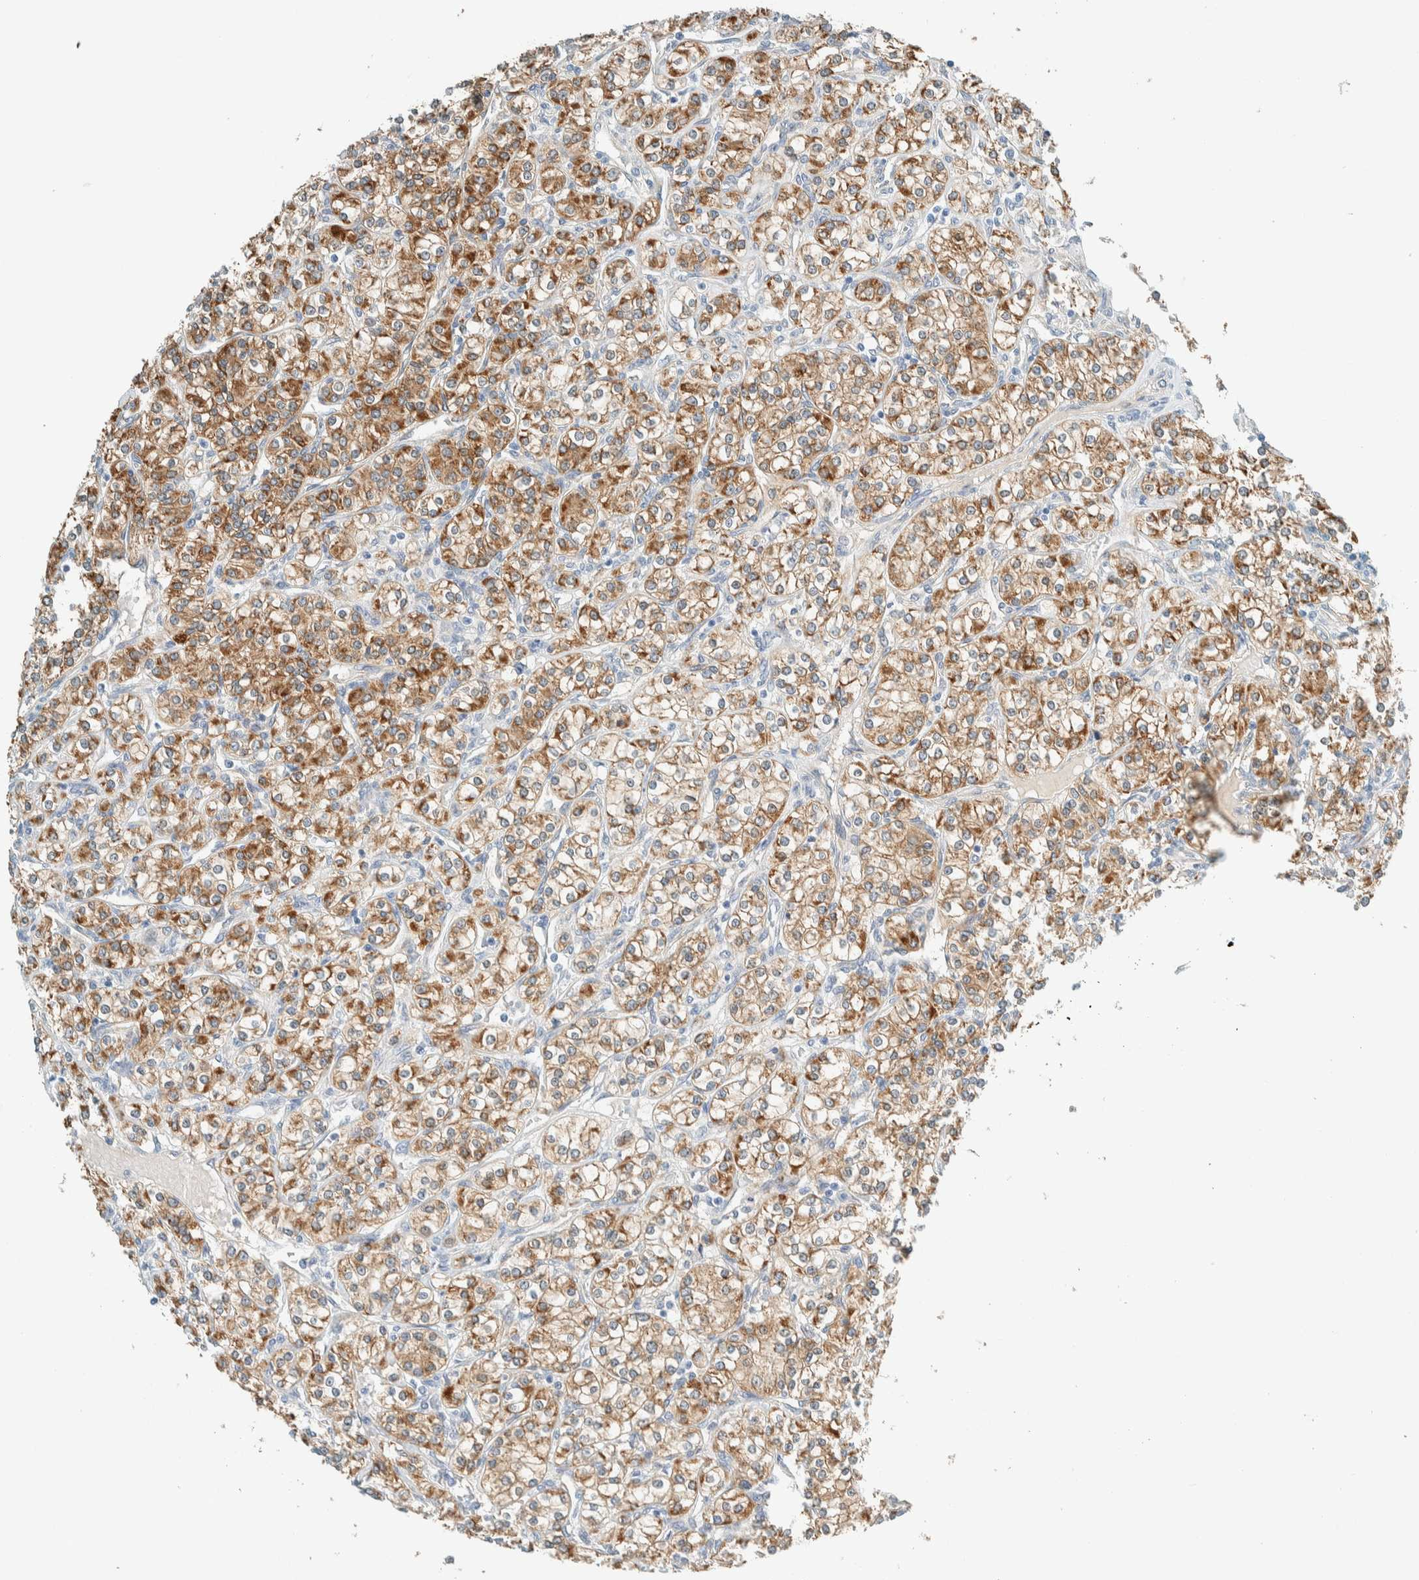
{"staining": {"intensity": "moderate", "quantity": ">75%", "location": "cytoplasmic/membranous"}, "tissue": "renal cancer", "cell_type": "Tumor cells", "image_type": "cancer", "snomed": [{"axis": "morphology", "description": "Adenocarcinoma, NOS"}, {"axis": "topography", "description": "Kidney"}], "caption": "Renal cancer (adenocarcinoma) stained with a protein marker demonstrates moderate staining in tumor cells.", "gene": "ALDH7A1", "patient": {"sex": "male", "age": 77}}